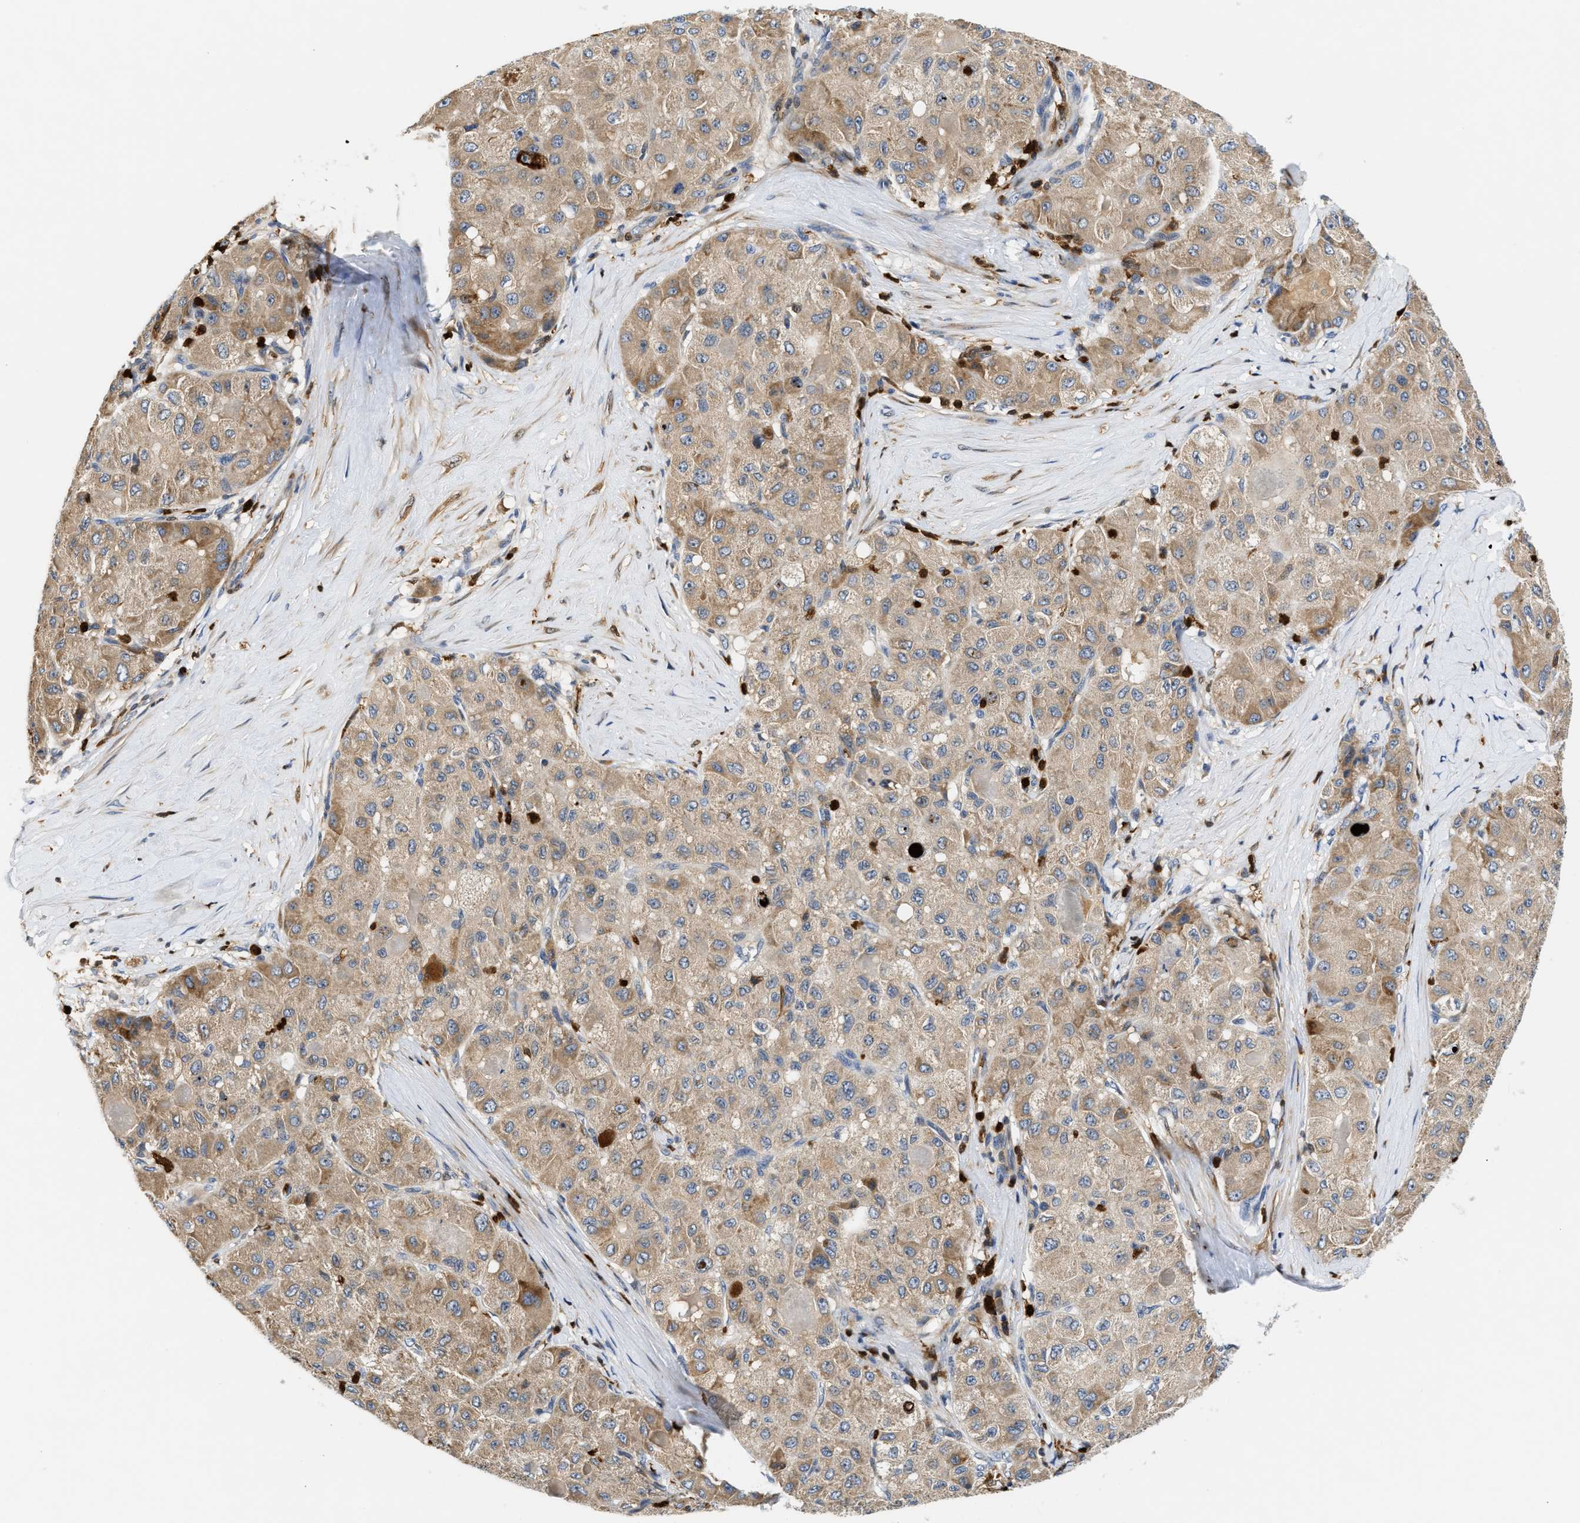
{"staining": {"intensity": "moderate", "quantity": ">75%", "location": "cytoplasmic/membranous"}, "tissue": "liver cancer", "cell_type": "Tumor cells", "image_type": "cancer", "snomed": [{"axis": "morphology", "description": "Carcinoma, Hepatocellular, NOS"}, {"axis": "topography", "description": "Liver"}], "caption": "IHC histopathology image of neoplastic tissue: human liver hepatocellular carcinoma stained using immunohistochemistry demonstrates medium levels of moderate protein expression localized specifically in the cytoplasmic/membranous of tumor cells, appearing as a cytoplasmic/membranous brown color.", "gene": "SLIT2", "patient": {"sex": "male", "age": 80}}